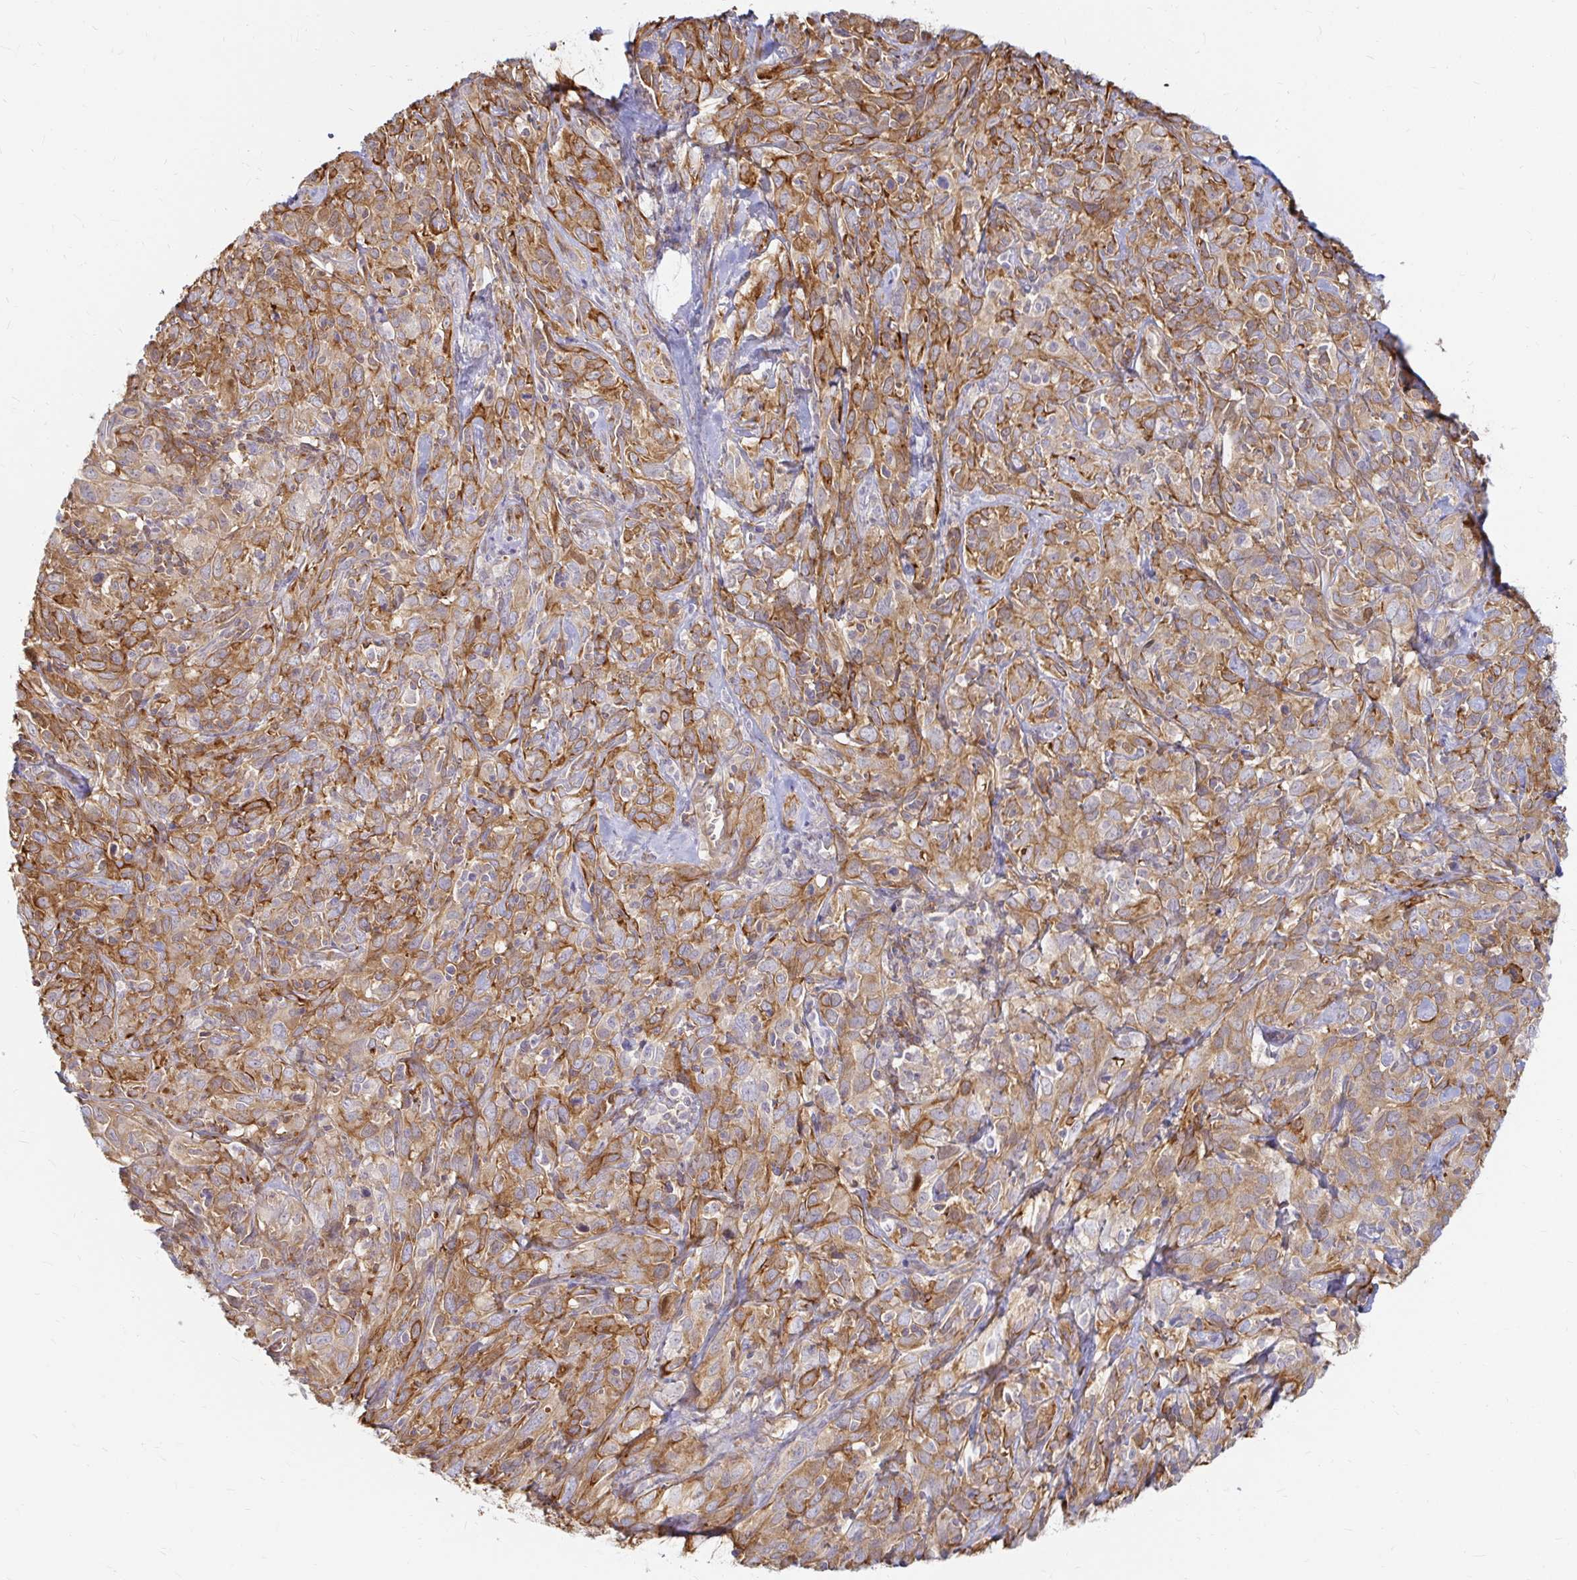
{"staining": {"intensity": "moderate", "quantity": ">75%", "location": "cytoplasmic/membranous"}, "tissue": "cervical cancer", "cell_type": "Tumor cells", "image_type": "cancer", "snomed": [{"axis": "morphology", "description": "Normal tissue, NOS"}, {"axis": "morphology", "description": "Squamous cell carcinoma, NOS"}, {"axis": "topography", "description": "Cervix"}], "caption": "A medium amount of moderate cytoplasmic/membranous positivity is present in about >75% of tumor cells in cervical cancer (squamous cell carcinoma) tissue.", "gene": "CAST", "patient": {"sex": "female", "age": 51}}